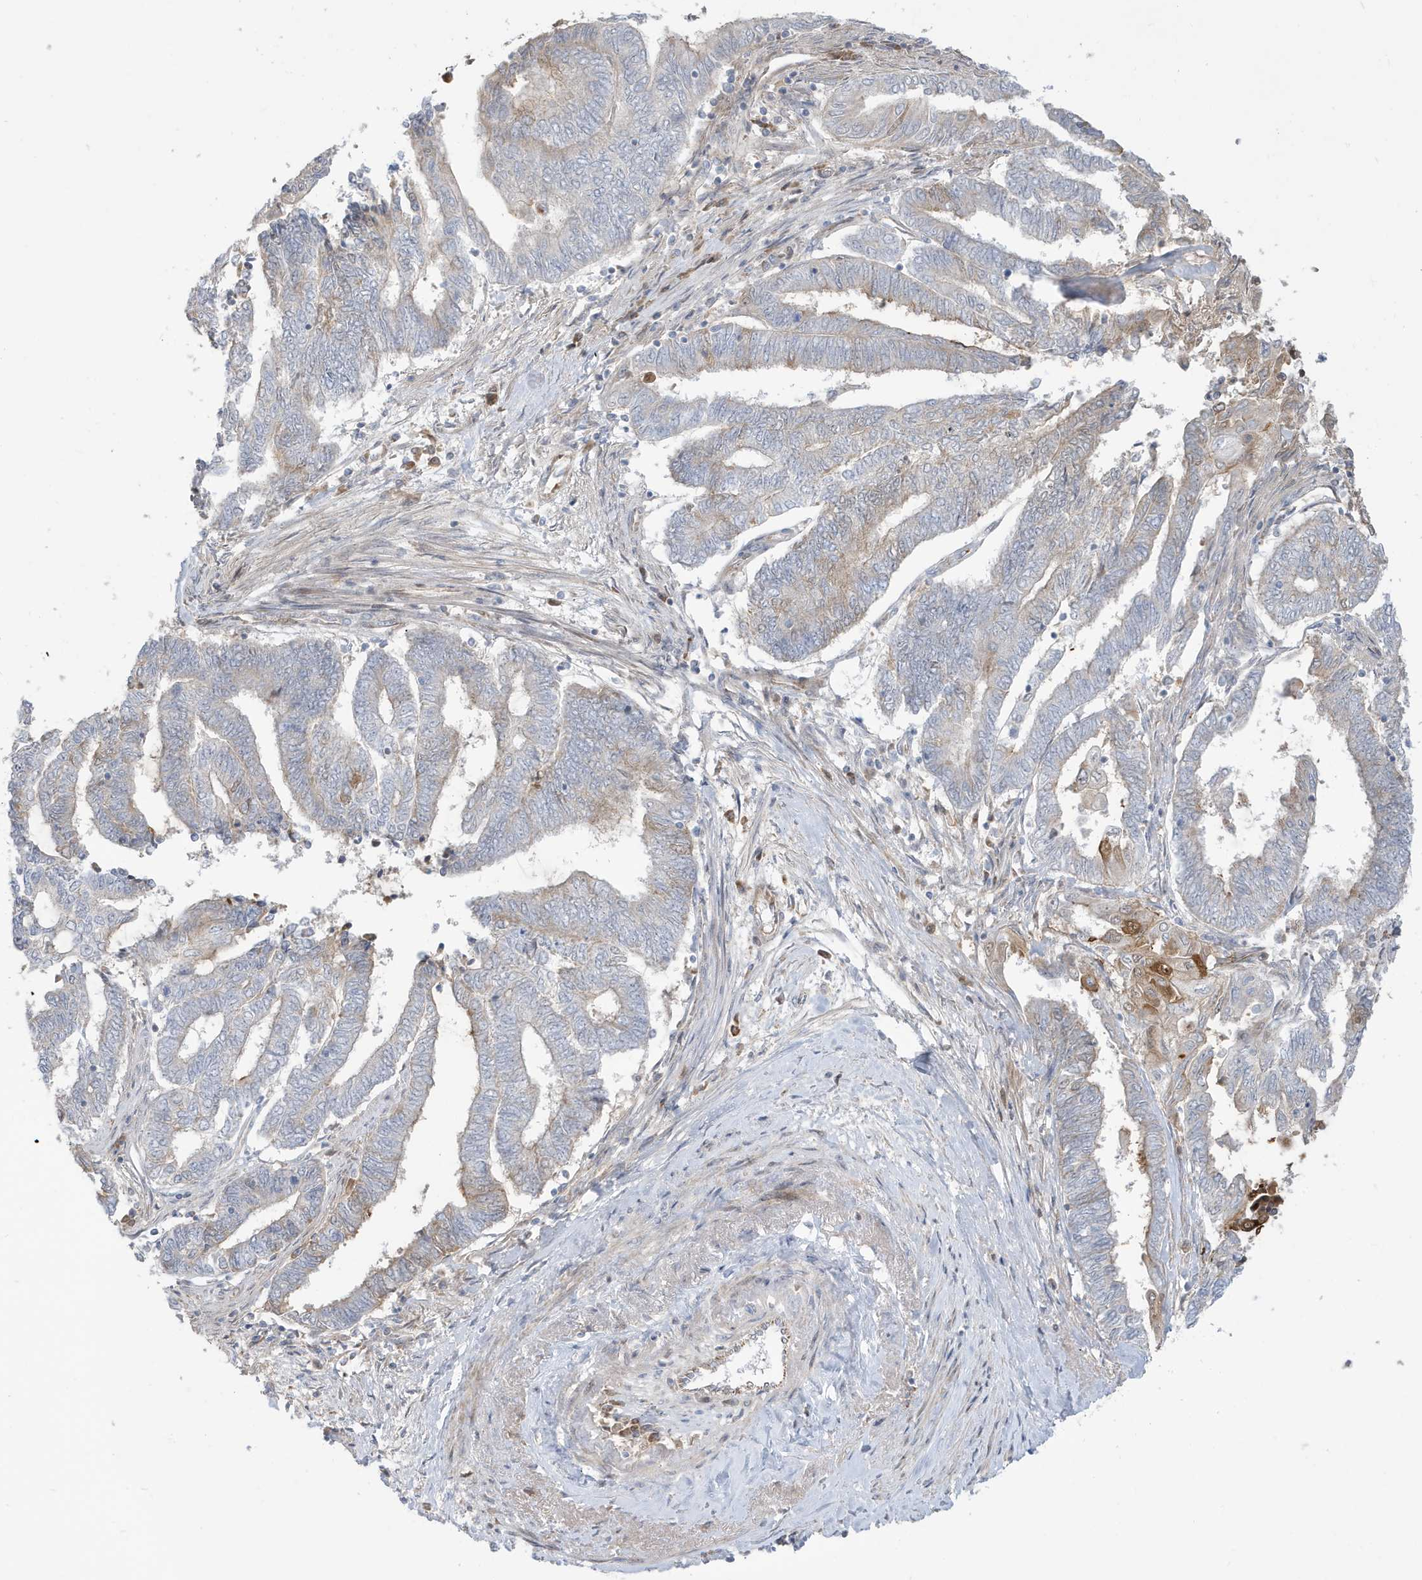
{"staining": {"intensity": "moderate", "quantity": "<25%", "location": "cytoplasmic/membranous"}, "tissue": "endometrial cancer", "cell_type": "Tumor cells", "image_type": "cancer", "snomed": [{"axis": "morphology", "description": "Adenocarcinoma, NOS"}, {"axis": "topography", "description": "Uterus"}, {"axis": "topography", "description": "Endometrium"}], "caption": "IHC of human endometrial cancer (adenocarcinoma) exhibits low levels of moderate cytoplasmic/membranous expression in about <25% of tumor cells.", "gene": "IFT57", "patient": {"sex": "female", "age": 70}}